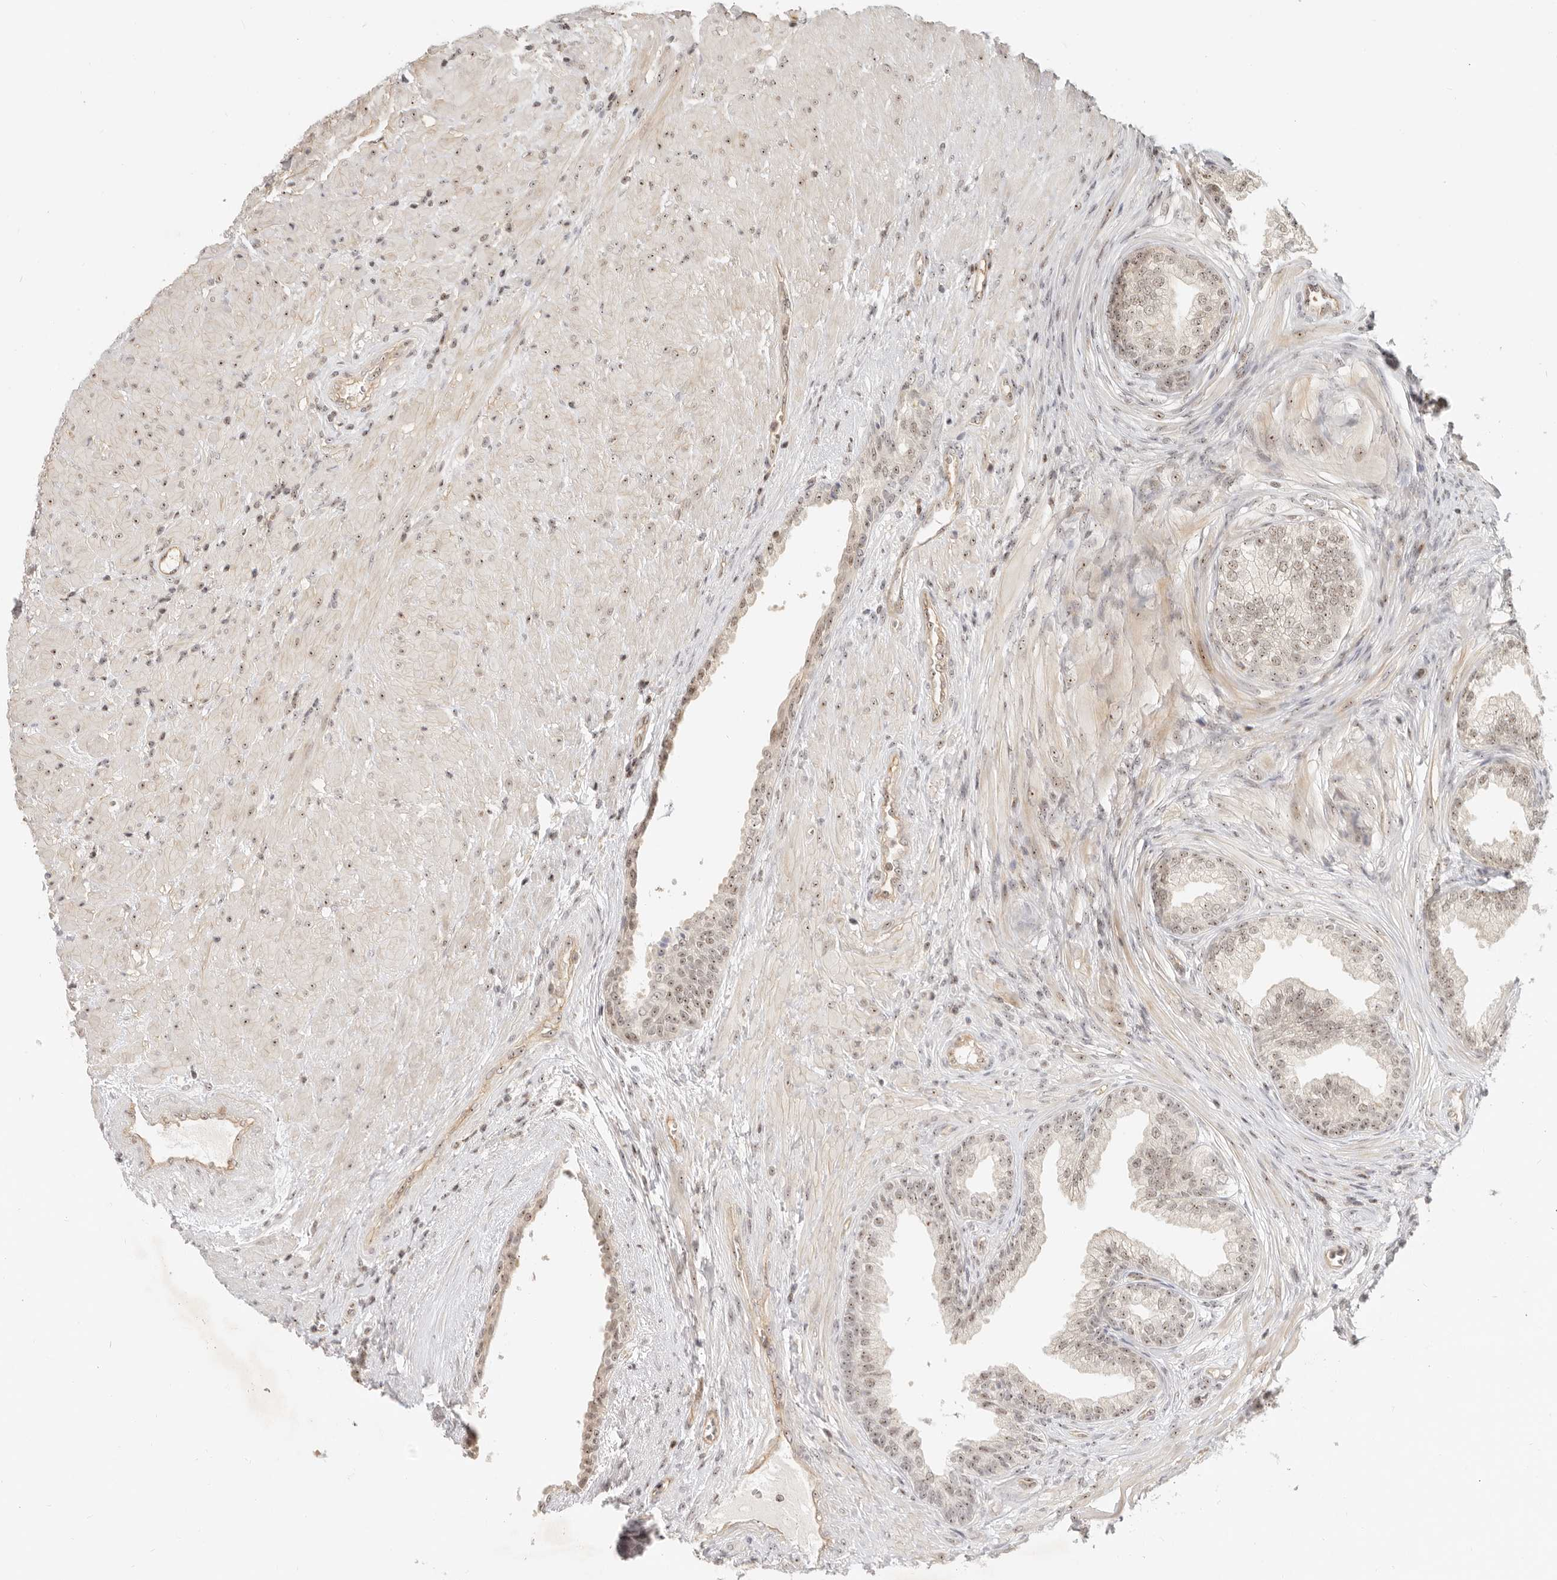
{"staining": {"intensity": "weak", "quantity": ">75%", "location": "nuclear"}, "tissue": "prostate", "cell_type": "Glandular cells", "image_type": "normal", "snomed": [{"axis": "morphology", "description": "Normal tissue, NOS"}, {"axis": "topography", "description": "Prostate"}], "caption": "The micrograph reveals immunohistochemical staining of benign prostate. There is weak nuclear staining is appreciated in about >75% of glandular cells.", "gene": "BAP1", "patient": {"sex": "male", "age": 76}}